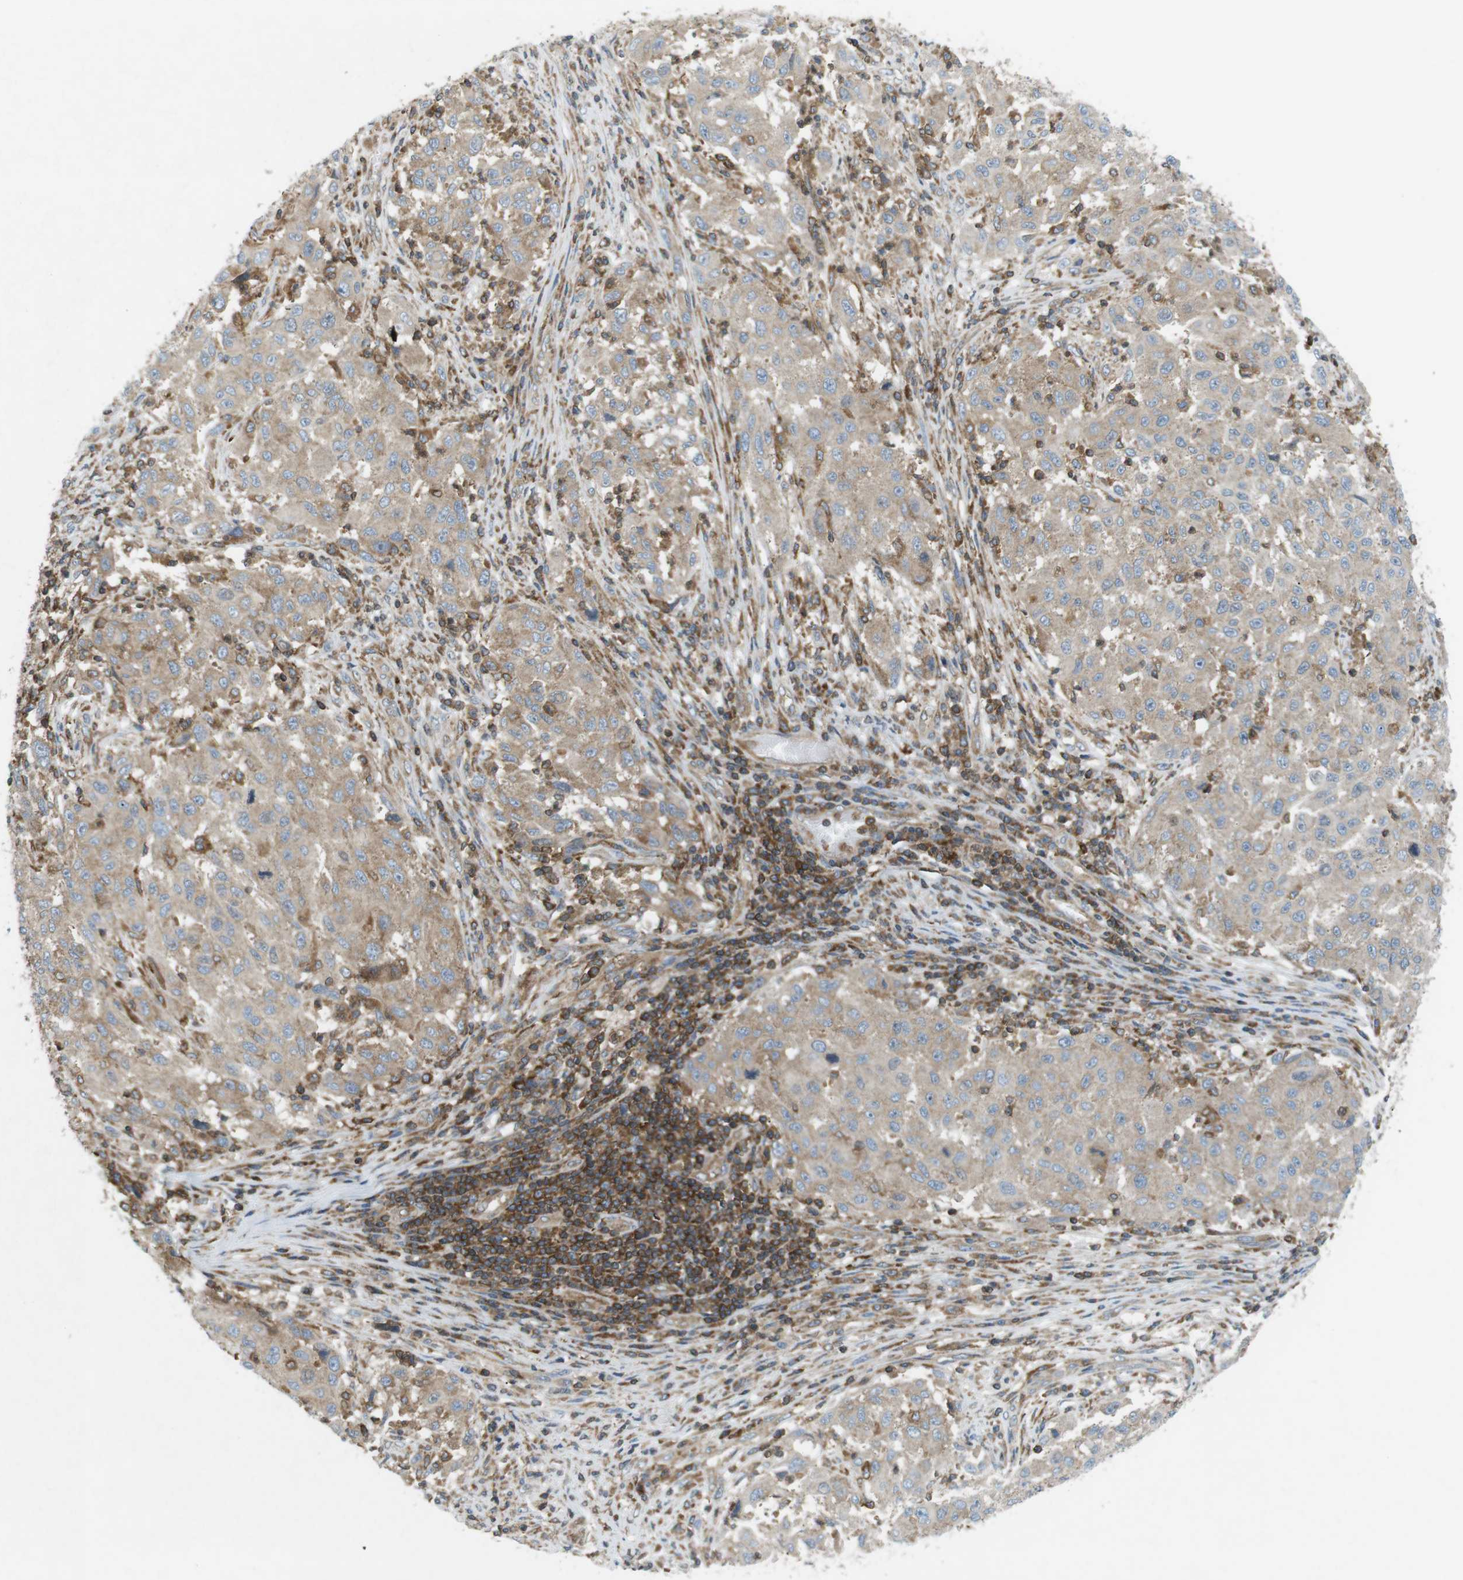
{"staining": {"intensity": "weak", "quantity": "<25%", "location": "cytoplasmic/membranous"}, "tissue": "melanoma", "cell_type": "Tumor cells", "image_type": "cancer", "snomed": [{"axis": "morphology", "description": "Malignant melanoma, Metastatic site"}, {"axis": "topography", "description": "Lymph node"}], "caption": "The photomicrograph exhibits no significant staining in tumor cells of melanoma. Brightfield microscopy of immunohistochemistry stained with DAB (3,3'-diaminobenzidine) (brown) and hematoxylin (blue), captured at high magnification.", "gene": "FLII", "patient": {"sex": "male", "age": 61}}